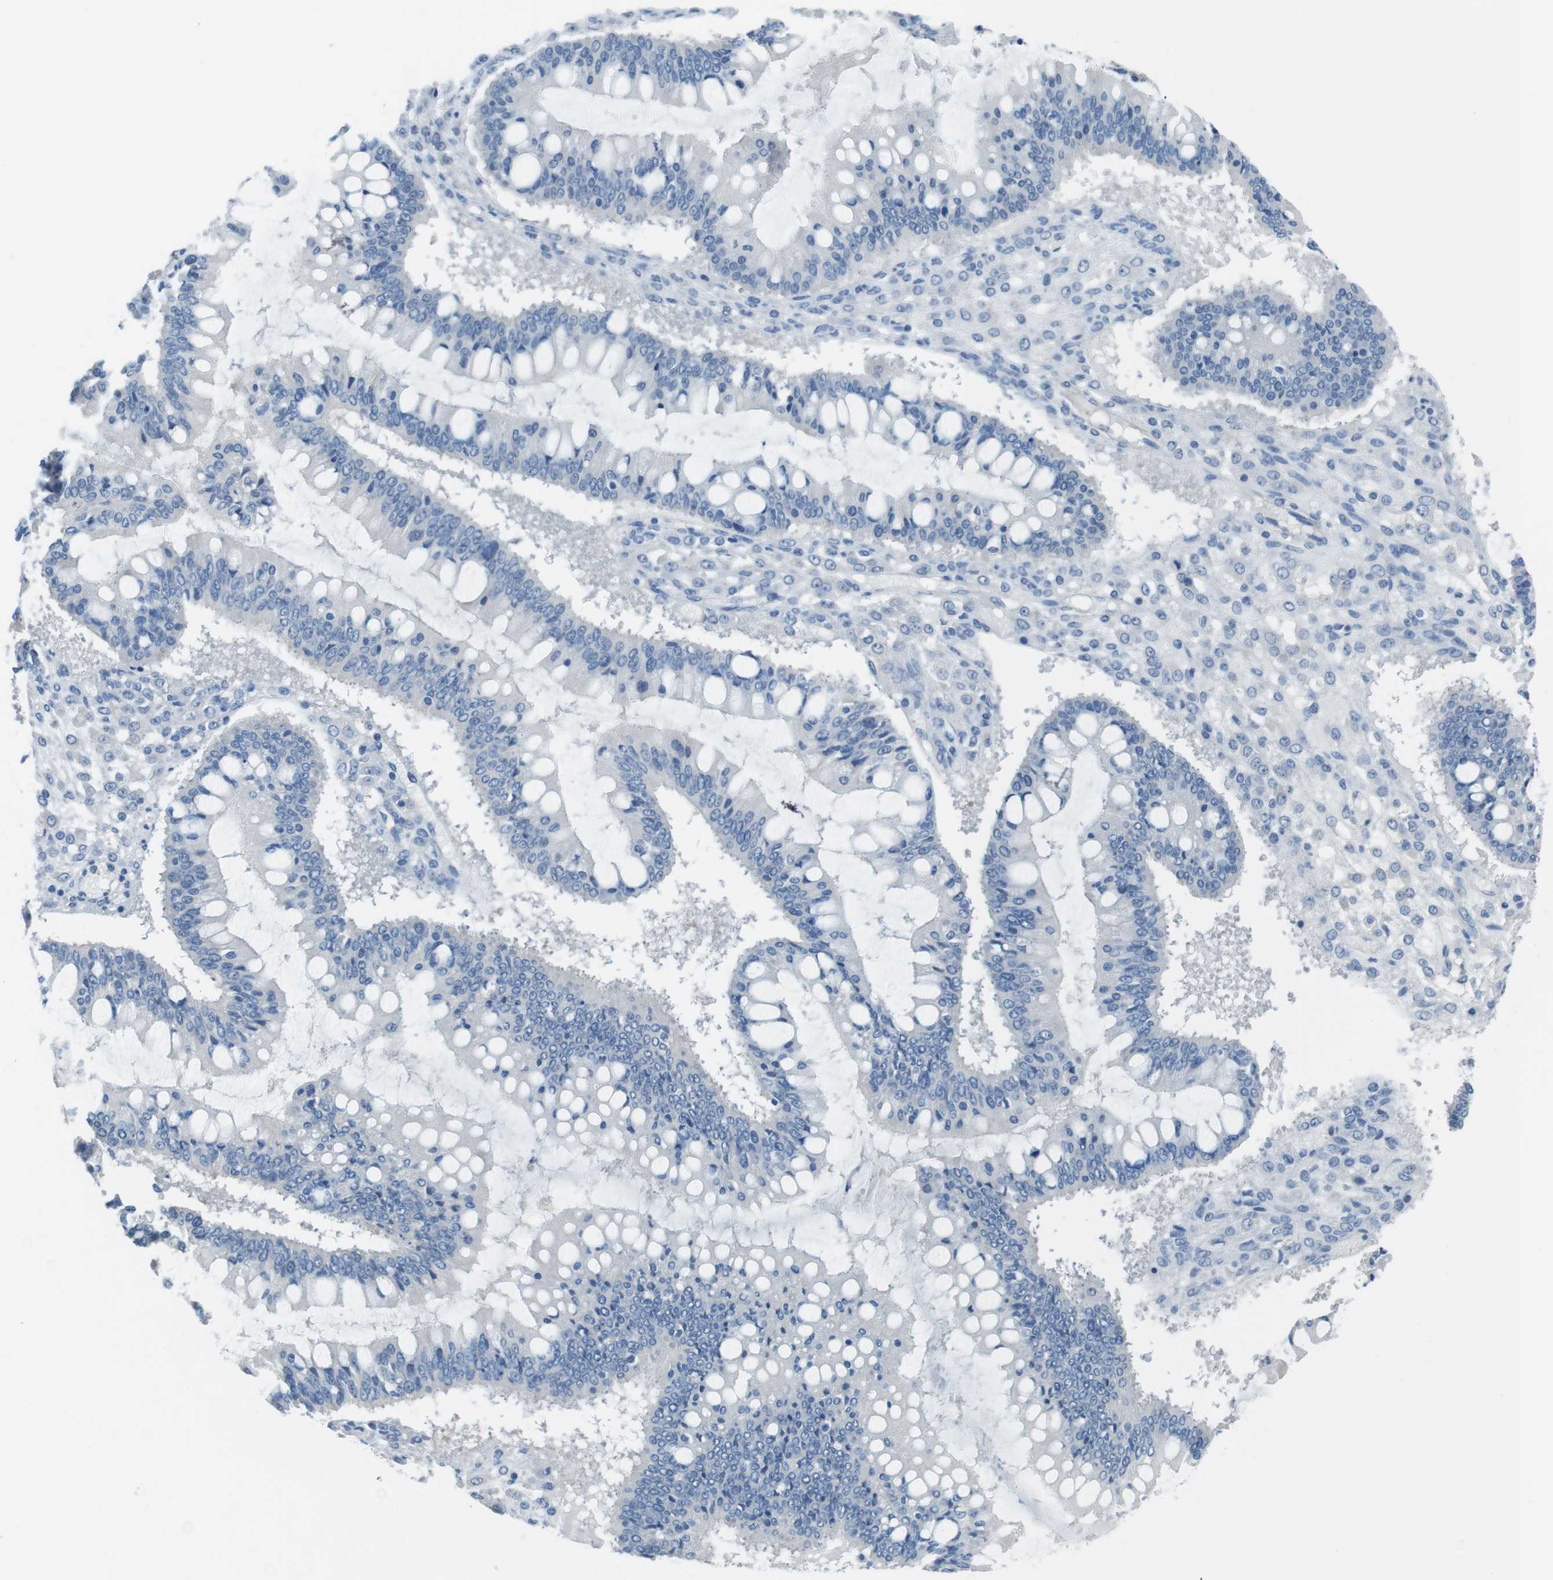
{"staining": {"intensity": "negative", "quantity": "none", "location": "none"}, "tissue": "ovarian cancer", "cell_type": "Tumor cells", "image_type": "cancer", "snomed": [{"axis": "morphology", "description": "Cystadenocarcinoma, mucinous, NOS"}, {"axis": "topography", "description": "Ovary"}], "caption": "Immunohistochemistry histopathology image of human mucinous cystadenocarcinoma (ovarian) stained for a protein (brown), which displays no positivity in tumor cells.", "gene": "CYP2C8", "patient": {"sex": "female", "age": 73}}